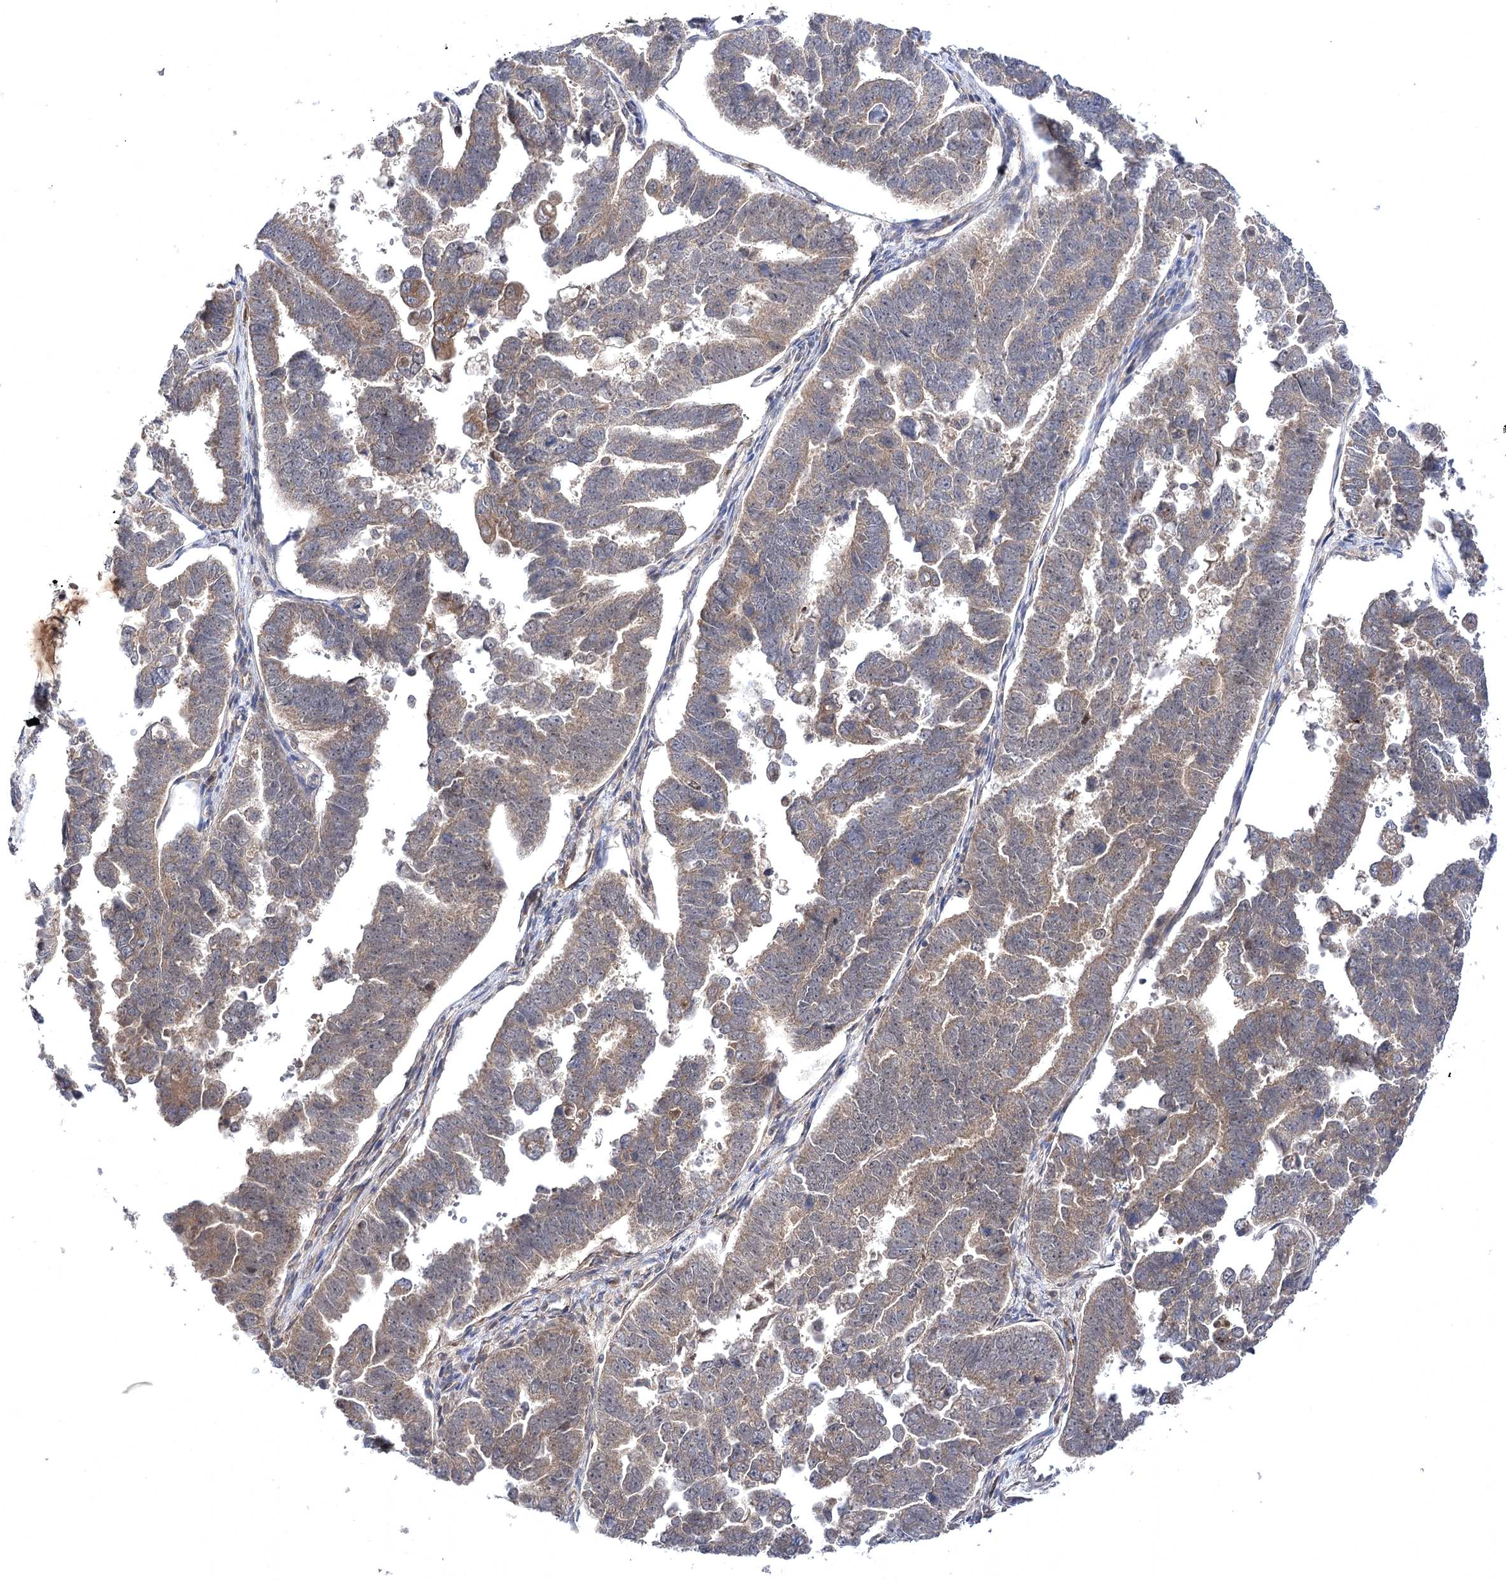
{"staining": {"intensity": "weak", "quantity": ">75%", "location": "cytoplasmic/membranous"}, "tissue": "endometrial cancer", "cell_type": "Tumor cells", "image_type": "cancer", "snomed": [{"axis": "morphology", "description": "Adenocarcinoma, NOS"}, {"axis": "topography", "description": "Endometrium"}], "caption": "This micrograph shows IHC staining of human endometrial cancer (adenocarcinoma), with low weak cytoplasmic/membranous positivity in approximately >75% of tumor cells.", "gene": "BCR", "patient": {"sex": "female", "age": 75}}